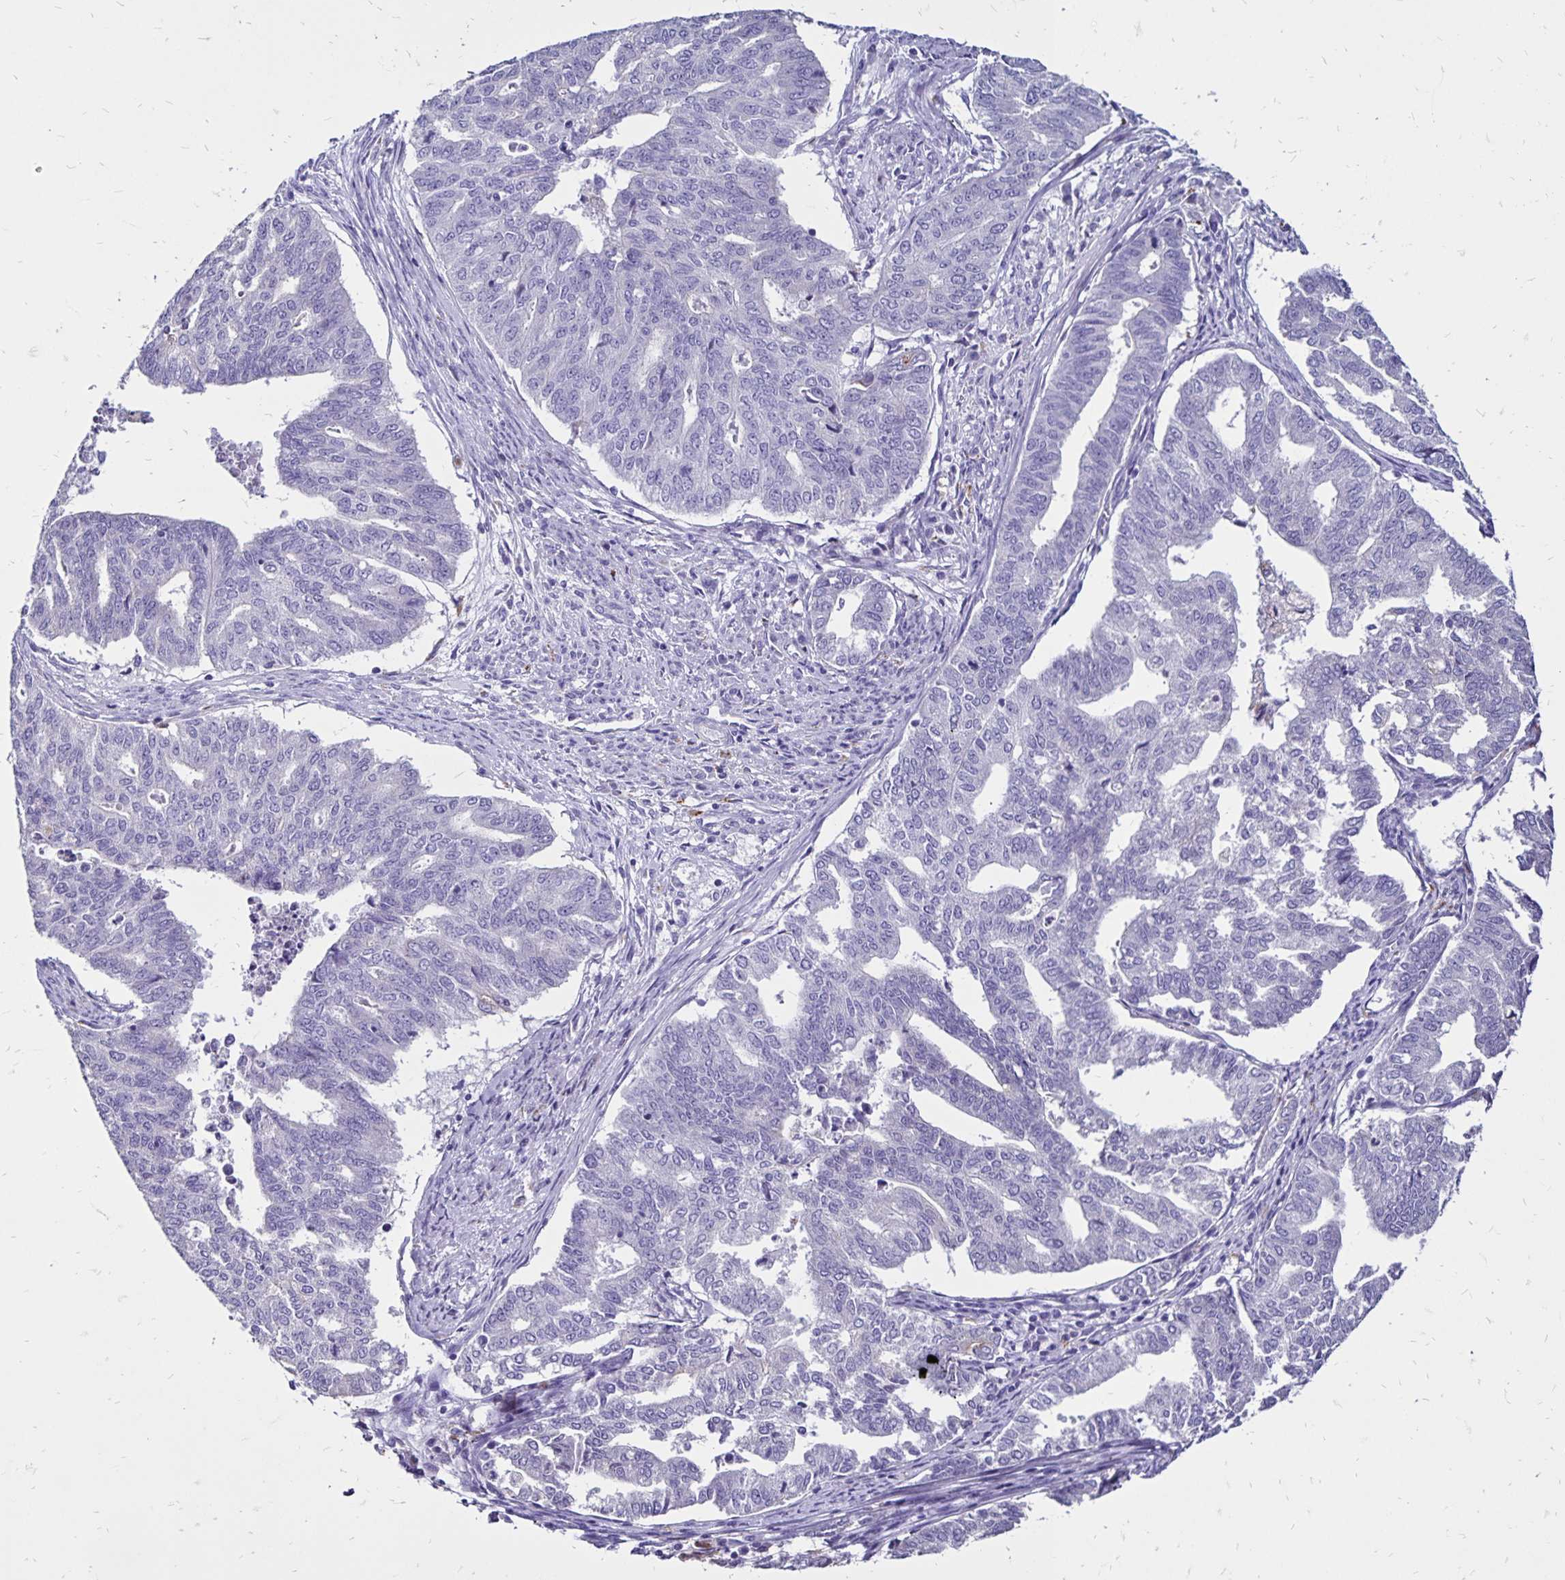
{"staining": {"intensity": "negative", "quantity": "none", "location": "none"}, "tissue": "endometrial cancer", "cell_type": "Tumor cells", "image_type": "cancer", "snomed": [{"axis": "morphology", "description": "Adenocarcinoma, NOS"}, {"axis": "topography", "description": "Endometrium"}], "caption": "DAB (3,3'-diaminobenzidine) immunohistochemical staining of adenocarcinoma (endometrial) exhibits no significant expression in tumor cells. (DAB (3,3'-diaminobenzidine) immunohistochemistry (IHC), high magnification).", "gene": "EVPL", "patient": {"sex": "female", "age": 79}}